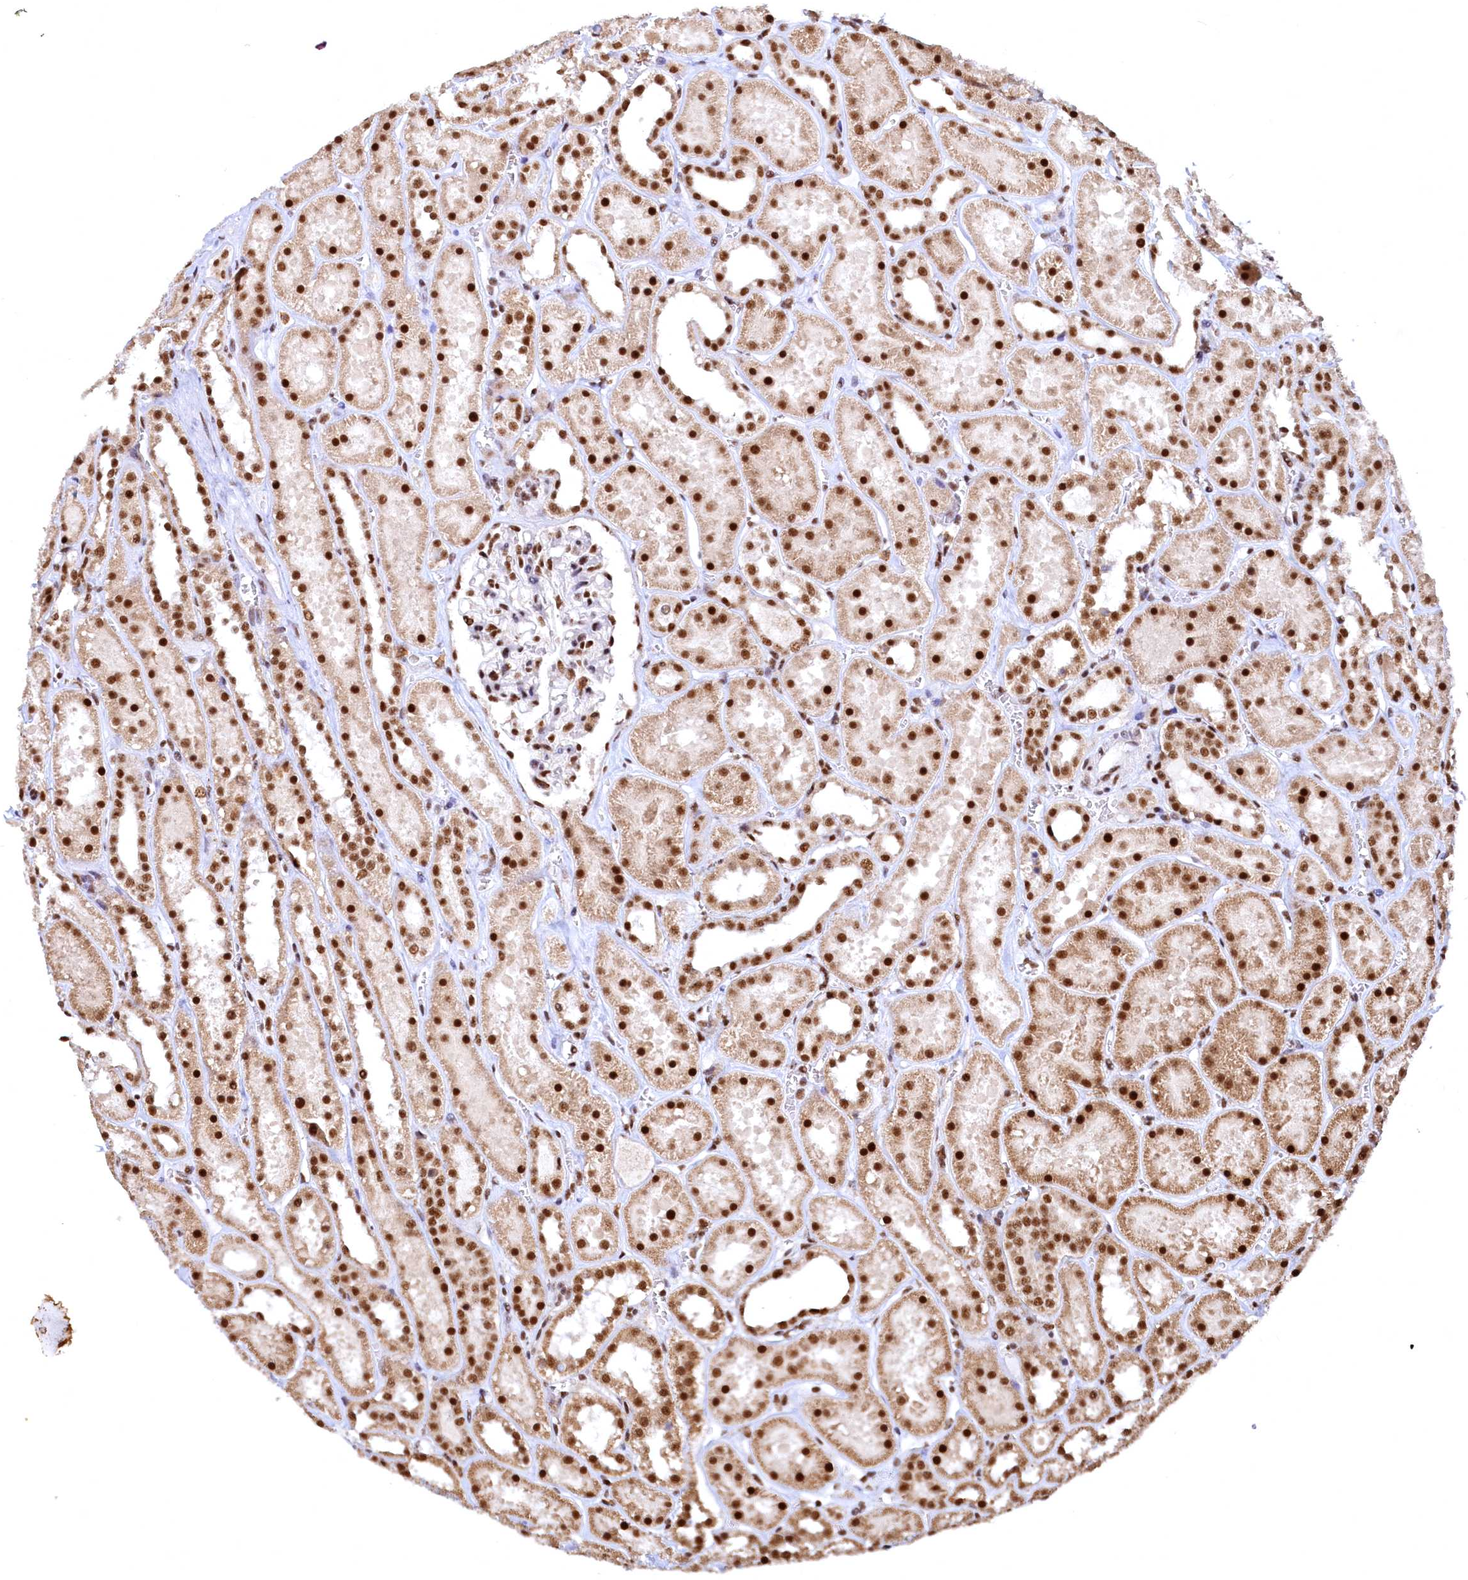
{"staining": {"intensity": "strong", "quantity": ">75%", "location": "nuclear"}, "tissue": "kidney", "cell_type": "Cells in glomeruli", "image_type": "normal", "snomed": [{"axis": "morphology", "description": "Normal tissue, NOS"}, {"axis": "topography", "description": "Kidney"}], "caption": "A high amount of strong nuclear staining is seen in approximately >75% of cells in glomeruli in normal kidney. Nuclei are stained in blue.", "gene": "RSRC2", "patient": {"sex": "female", "age": 41}}